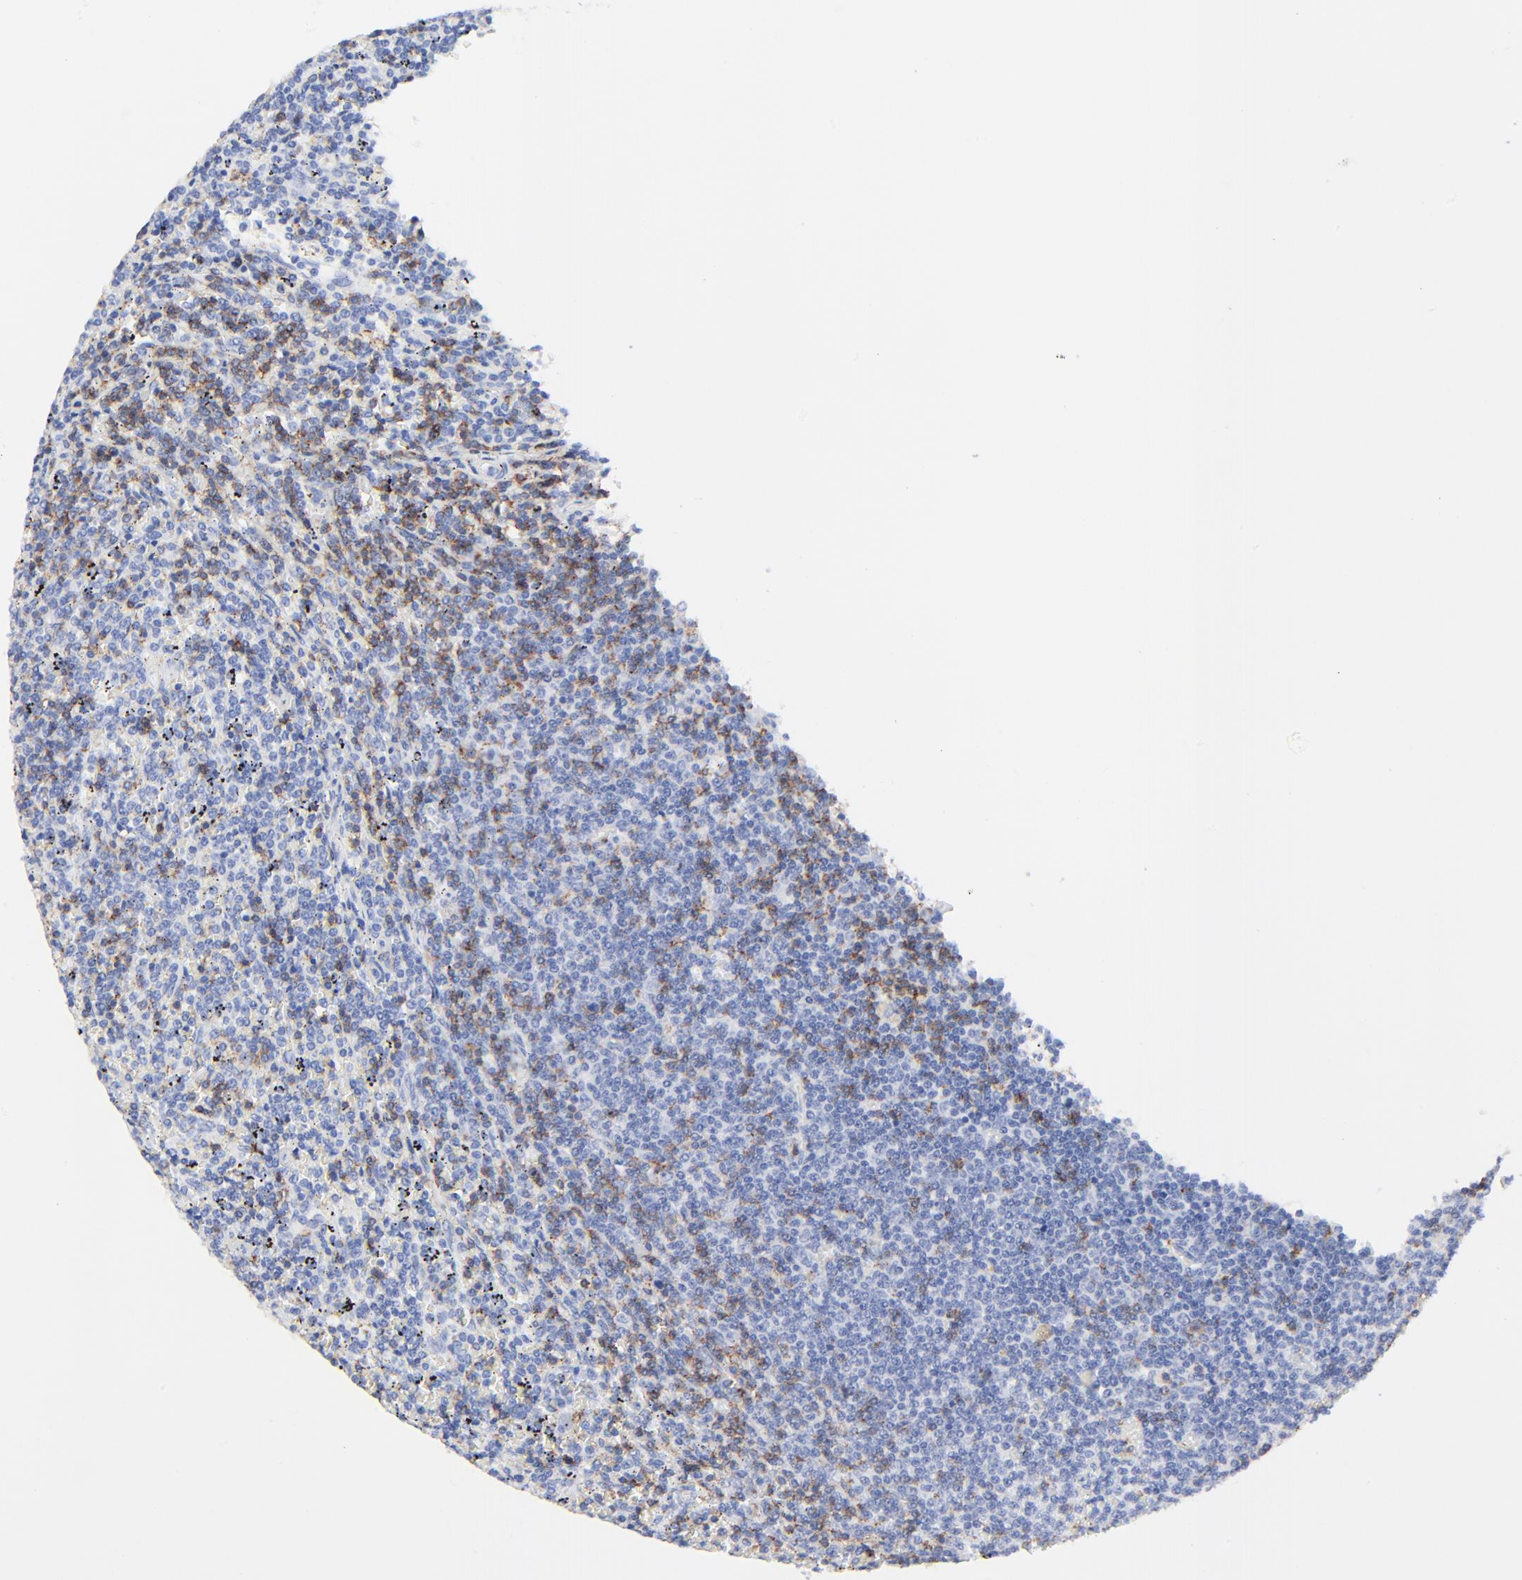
{"staining": {"intensity": "negative", "quantity": "none", "location": "none"}, "tissue": "lymphoma", "cell_type": "Tumor cells", "image_type": "cancer", "snomed": [{"axis": "morphology", "description": "Malignant lymphoma, non-Hodgkin's type, Low grade"}, {"axis": "topography", "description": "Spleen"}], "caption": "This histopathology image is of low-grade malignant lymphoma, non-Hodgkin's type stained with IHC to label a protein in brown with the nuclei are counter-stained blue. There is no expression in tumor cells. (IHC, brightfield microscopy, high magnification).", "gene": "LCK", "patient": {"sex": "female", "age": 50}}